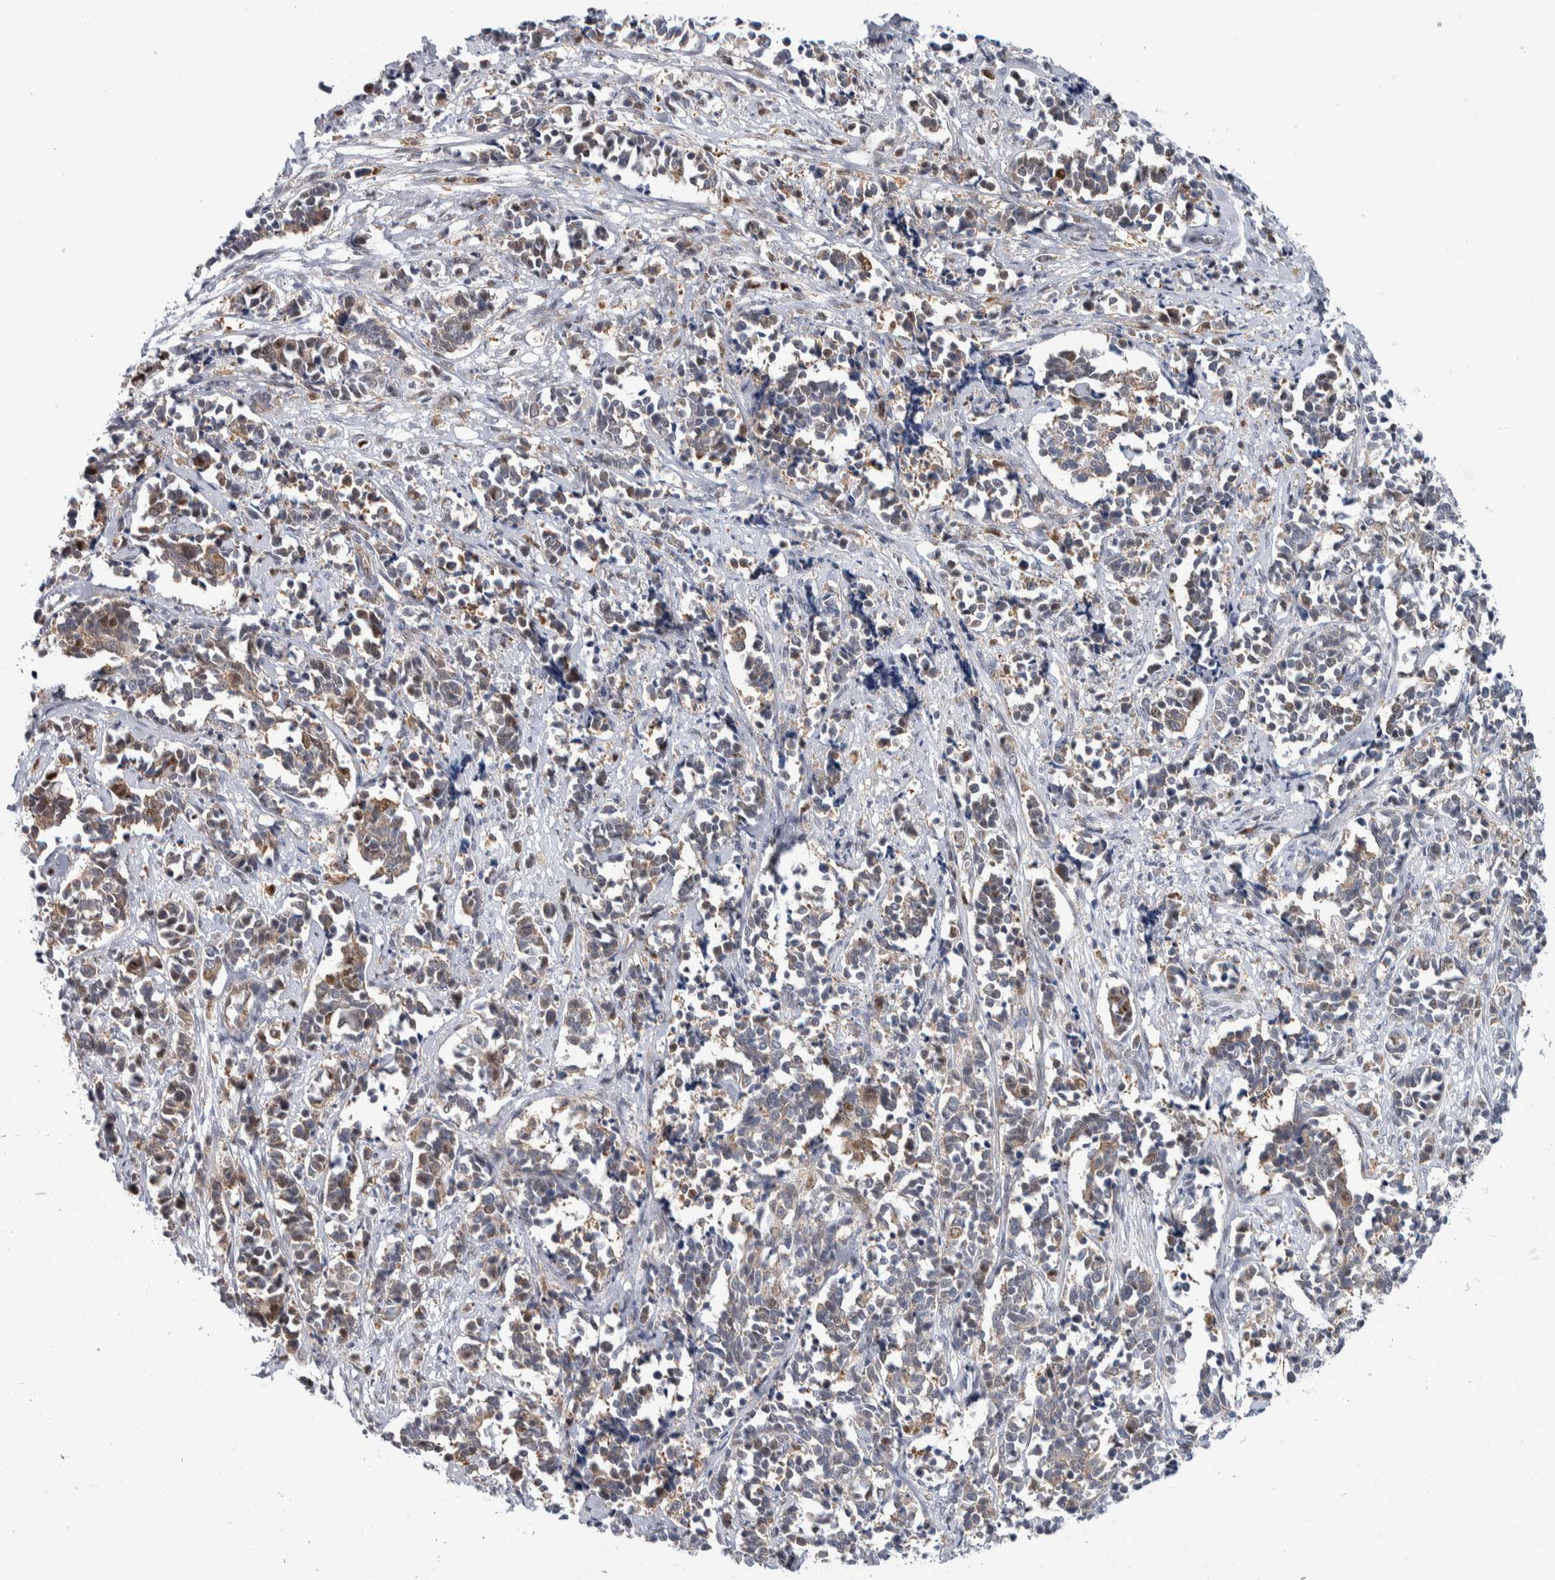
{"staining": {"intensity": "weak", "quantity": "<25%", "location": "cytoplasmic/membranous"}, "tissue": "cervical cancer", "cell_type": "Tumor cells", "image_type": "cancer", "snomed": [{"axis": "morphology", "description": "Normal tissue, NOS"}, {"axis": "morphology", "description": "Squamous cell carcinoma, NOS"}, {"axis": "topography", "description": "Cervix"}], "caption": "Human squamous cell carcinoma (cervical) stained for a protein using immunohistochemistry displays no expression in tumor cells.", "gene": "PTPA", "patient": {"sex": "female", "age": 35}}